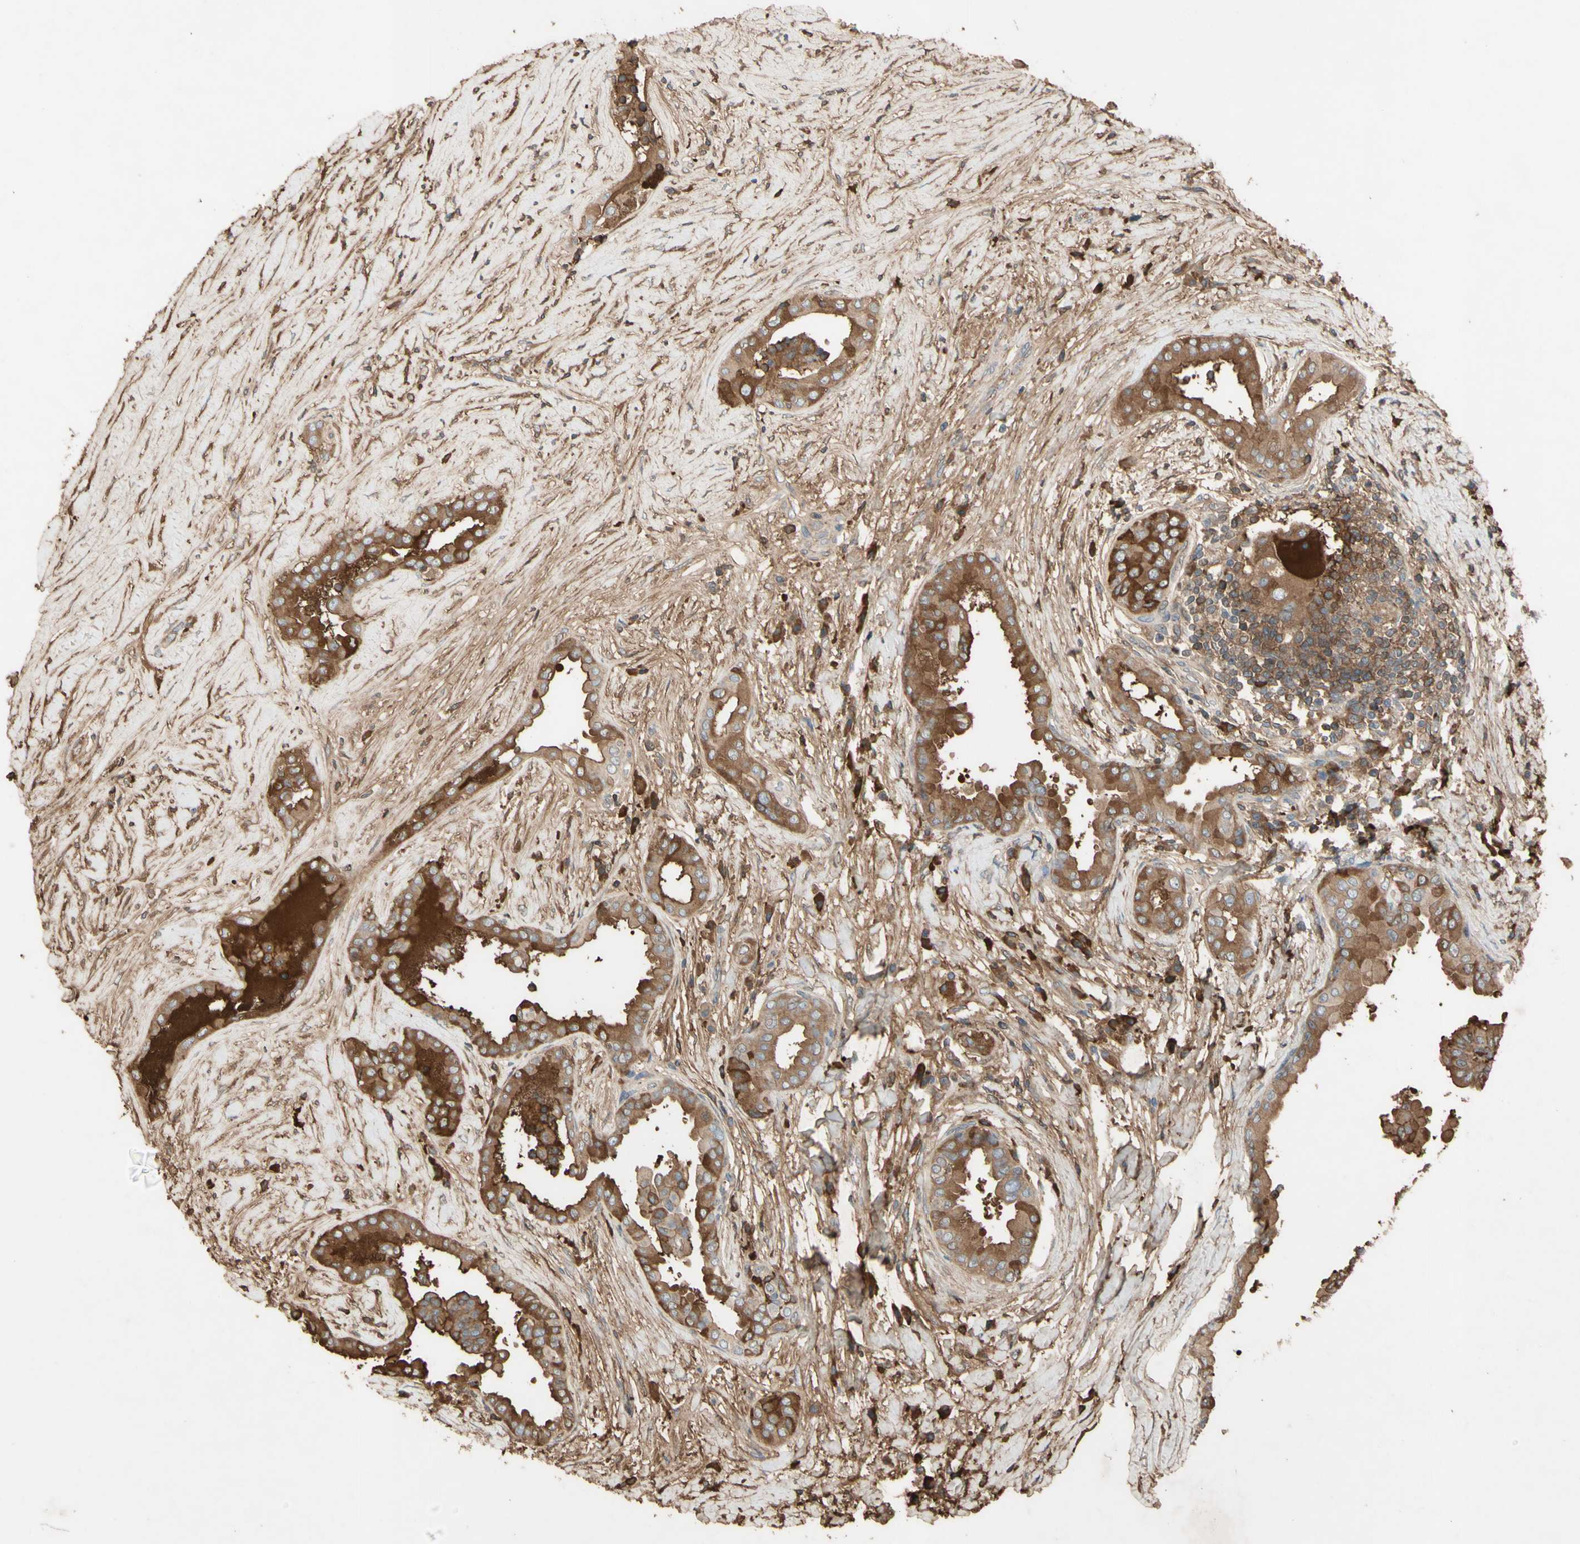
{"staining": {"intensity": "moderate", "quantity": ">75%", "location": "cytoplasmic/membranous"}, "tissue": "thyroid cancer", "cell_type": "Tumor cells", "image_type": "cancer", "snomed": [{"axis": "morphology", "description": "Papillary adenocarcinoma, NOS"}, {"axis": "topography", "description": "Thyroid gland"}], "caption": "A micrograph of human thyroid papillary adenocarcinoma stained for a protein exhibits moderate cytoplasmic/membranous brown staining in tumor cells.", "gene": "TIMP2", "patient": {"sex": "male", "age": 33}}